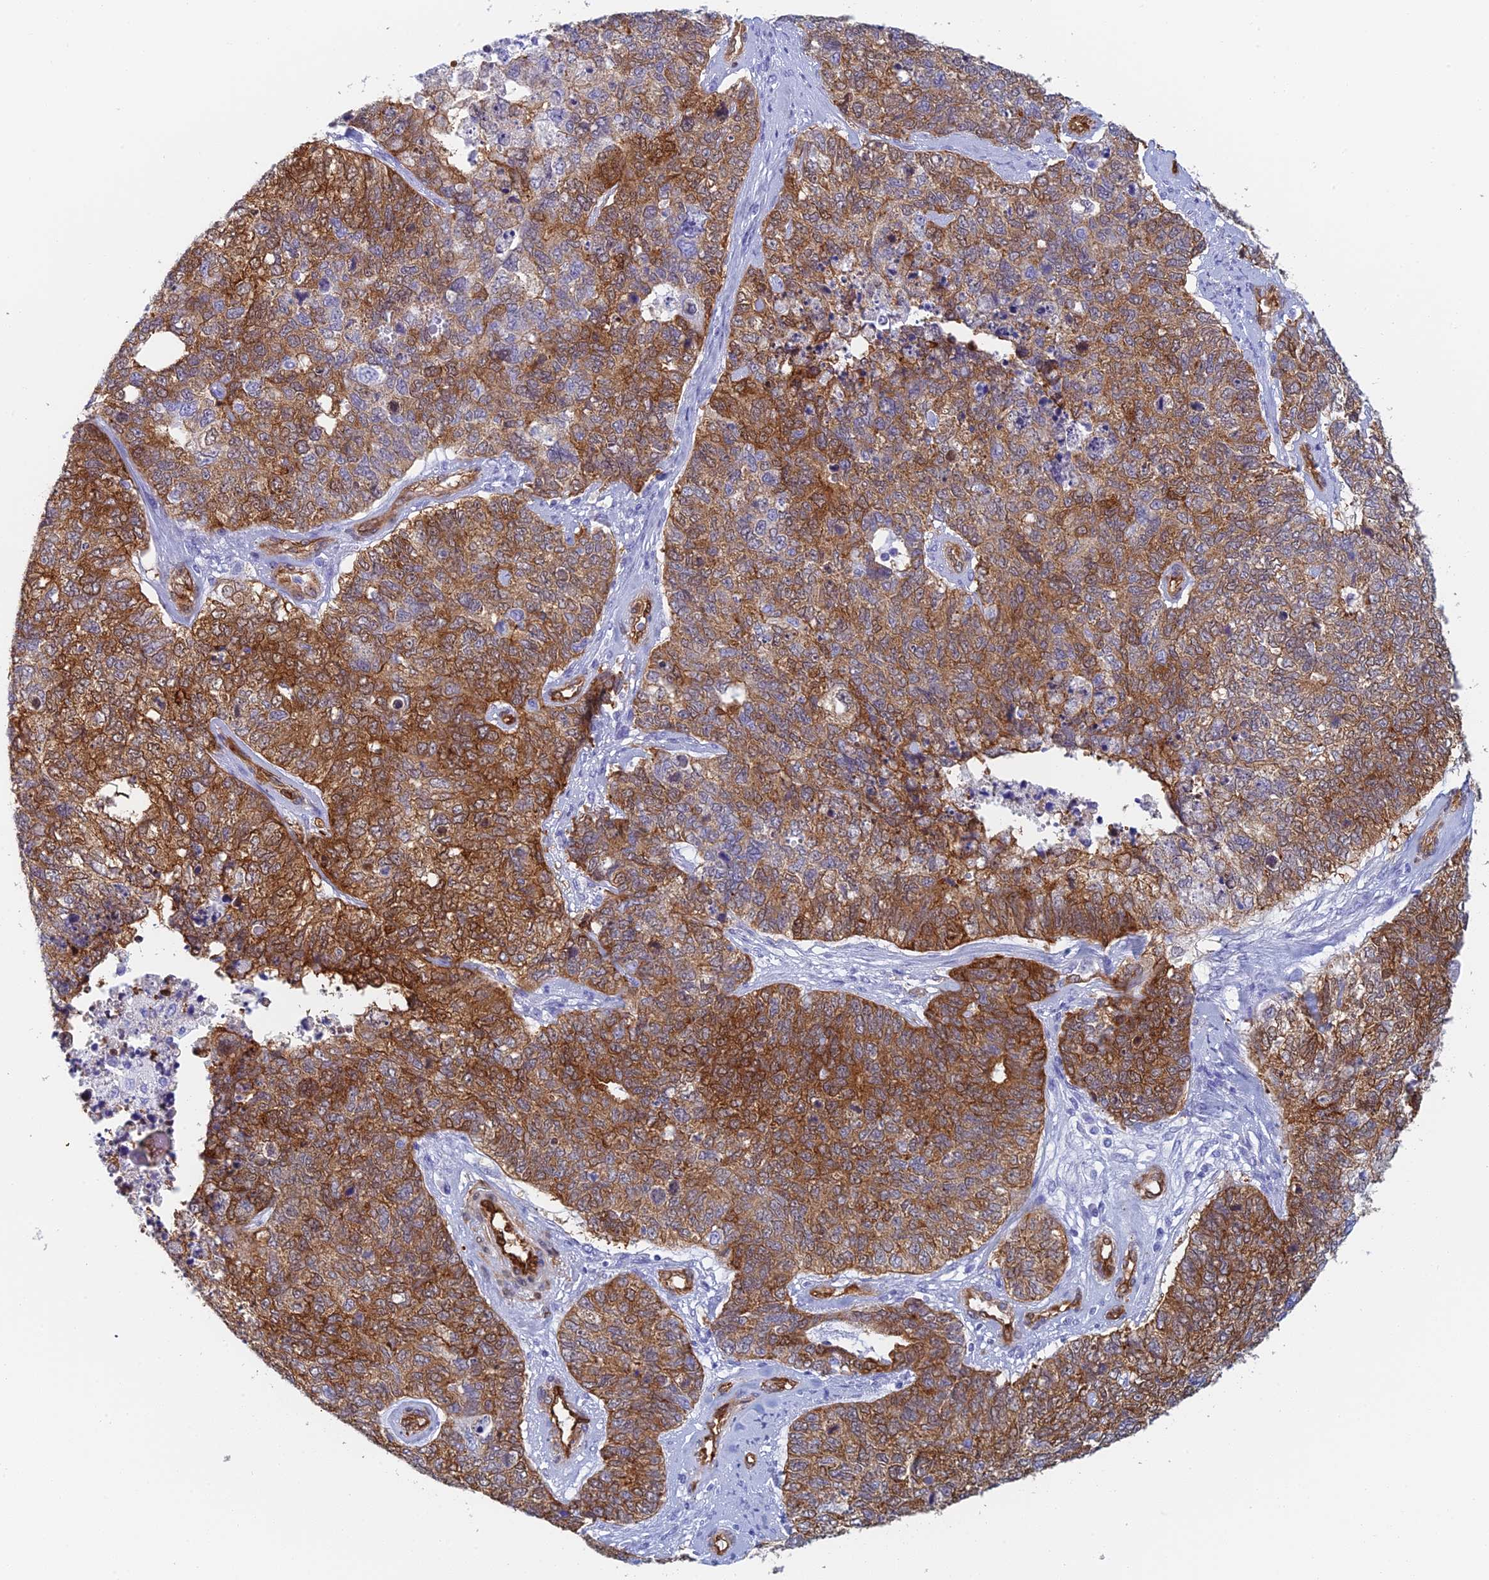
{"staining": {"intensity": "strong", "quantity": ">75%", "location": "cytoplasmic/membranous"}, "tissue": "cervical cancer", "cell_type": "Tumor cells", "image_type": "cancer", "snomed": [{"axis": "morphology", "description": "Squamous cell carcinoma, NOS"}, {"axis": "topography", "description": "Cervix"}], "caption": "Immunohistochemical staining of human cervical cancer demonstrates strong cytoplasmic/membranous protein staining in approximately >75% of tumor cells. (Brightfield microscopy of DAB IHC at high magnification).", "gene": "CRIP2", "patient": {"sex": "female", "age": 63}}